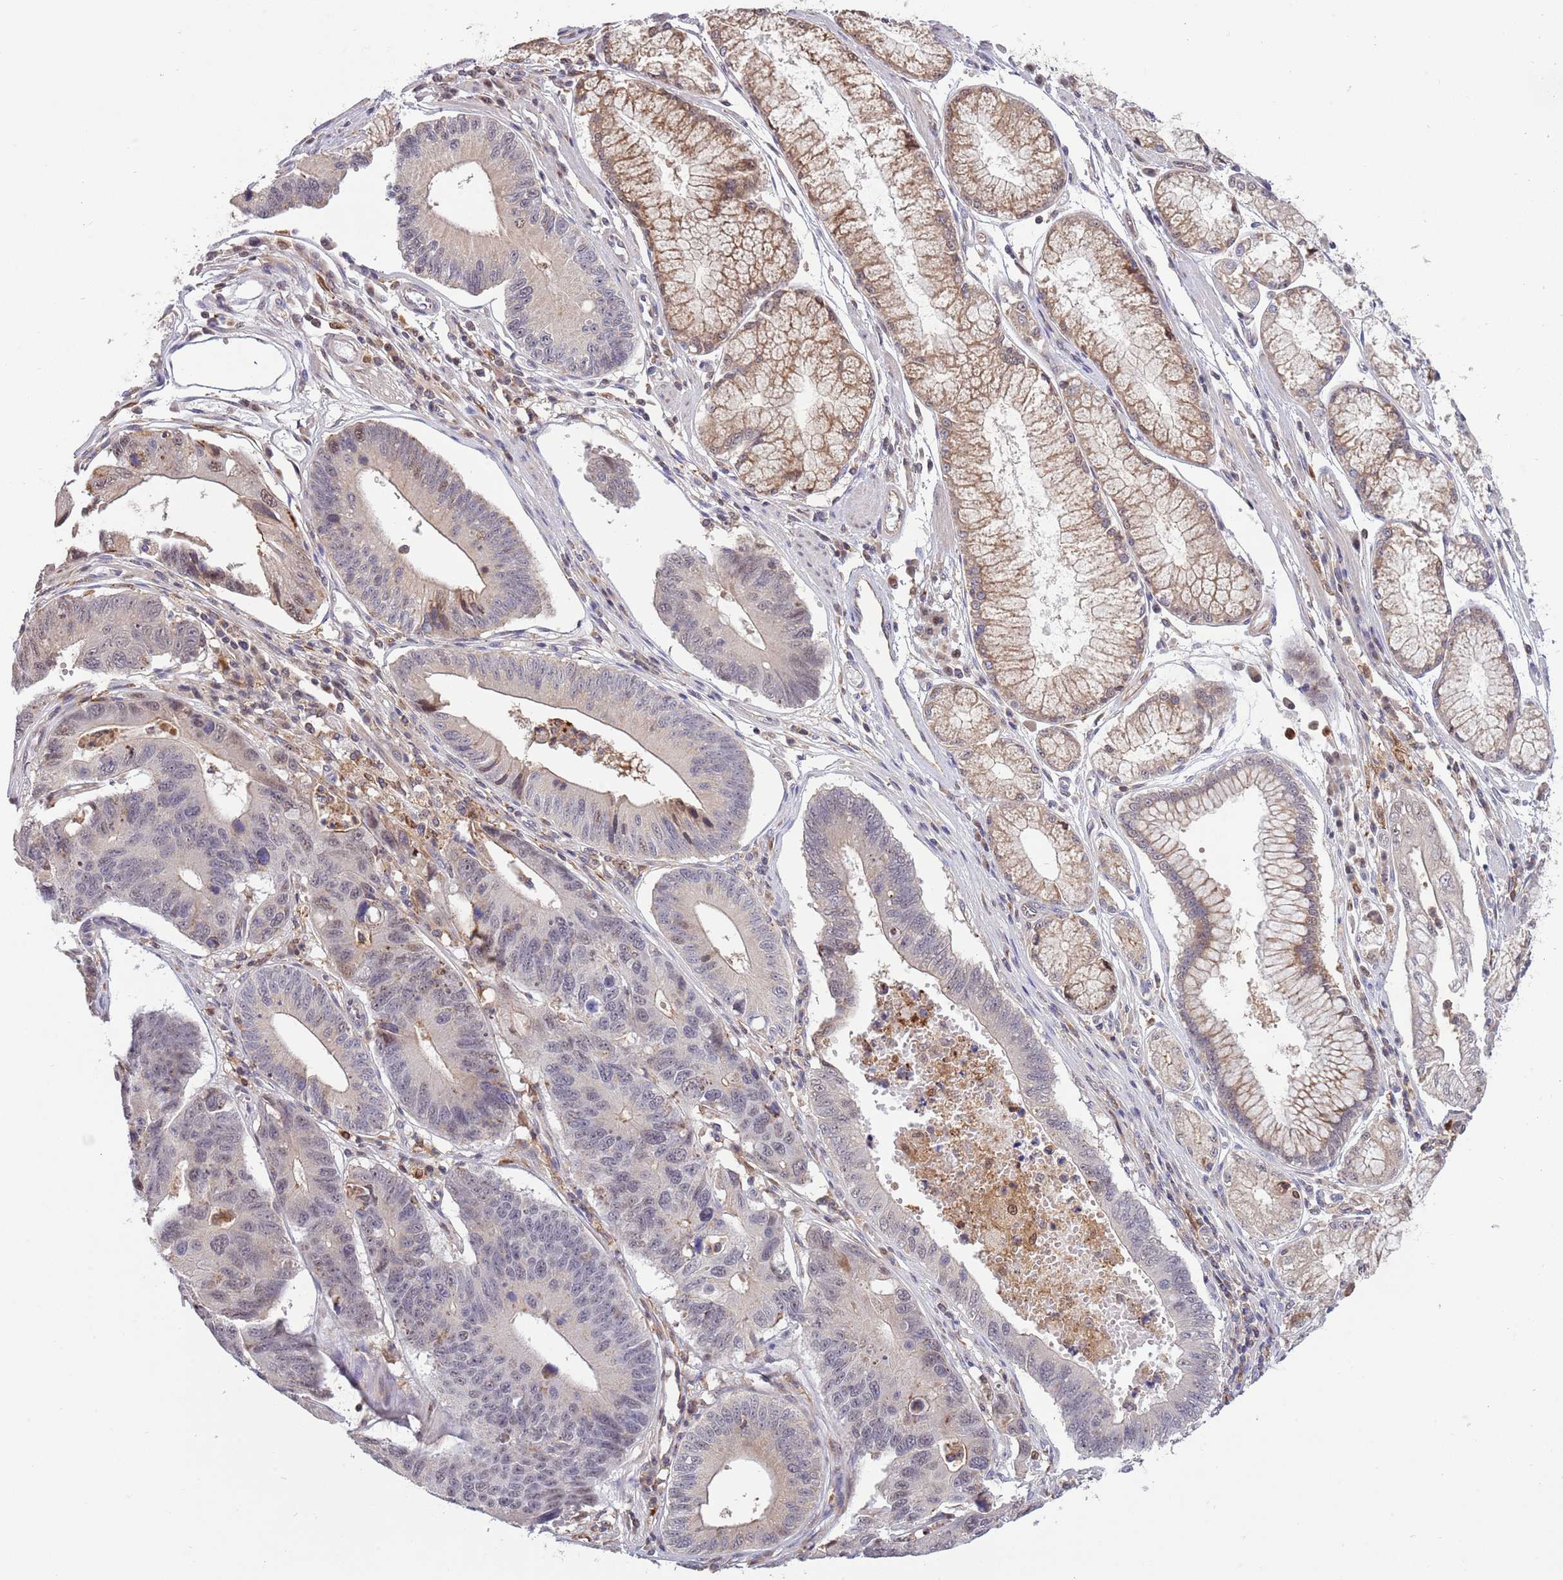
{"staining": {"intensity": "weak", "quantity": "<25%", "location": "nuclear"}, "tissue": "stomach cancer", "cell_type": "Tumor cells", "image_type": "cancer", "snomed": [{"axis": "morphology", "description": "Adenocarcinoma, NOS"}, {"axis": "topography", "description": "Stomach"}], "caption": "Tumor cells are negative for protein expression in human stomach cancer. Brightfield microscopy of immunohistochemistry (IHC) stained with DAB (brown) and hematoxylin (blue), captured at high magnification.", "gene": "CCNJL", "patient": {"sex": "male", "age": 59}}